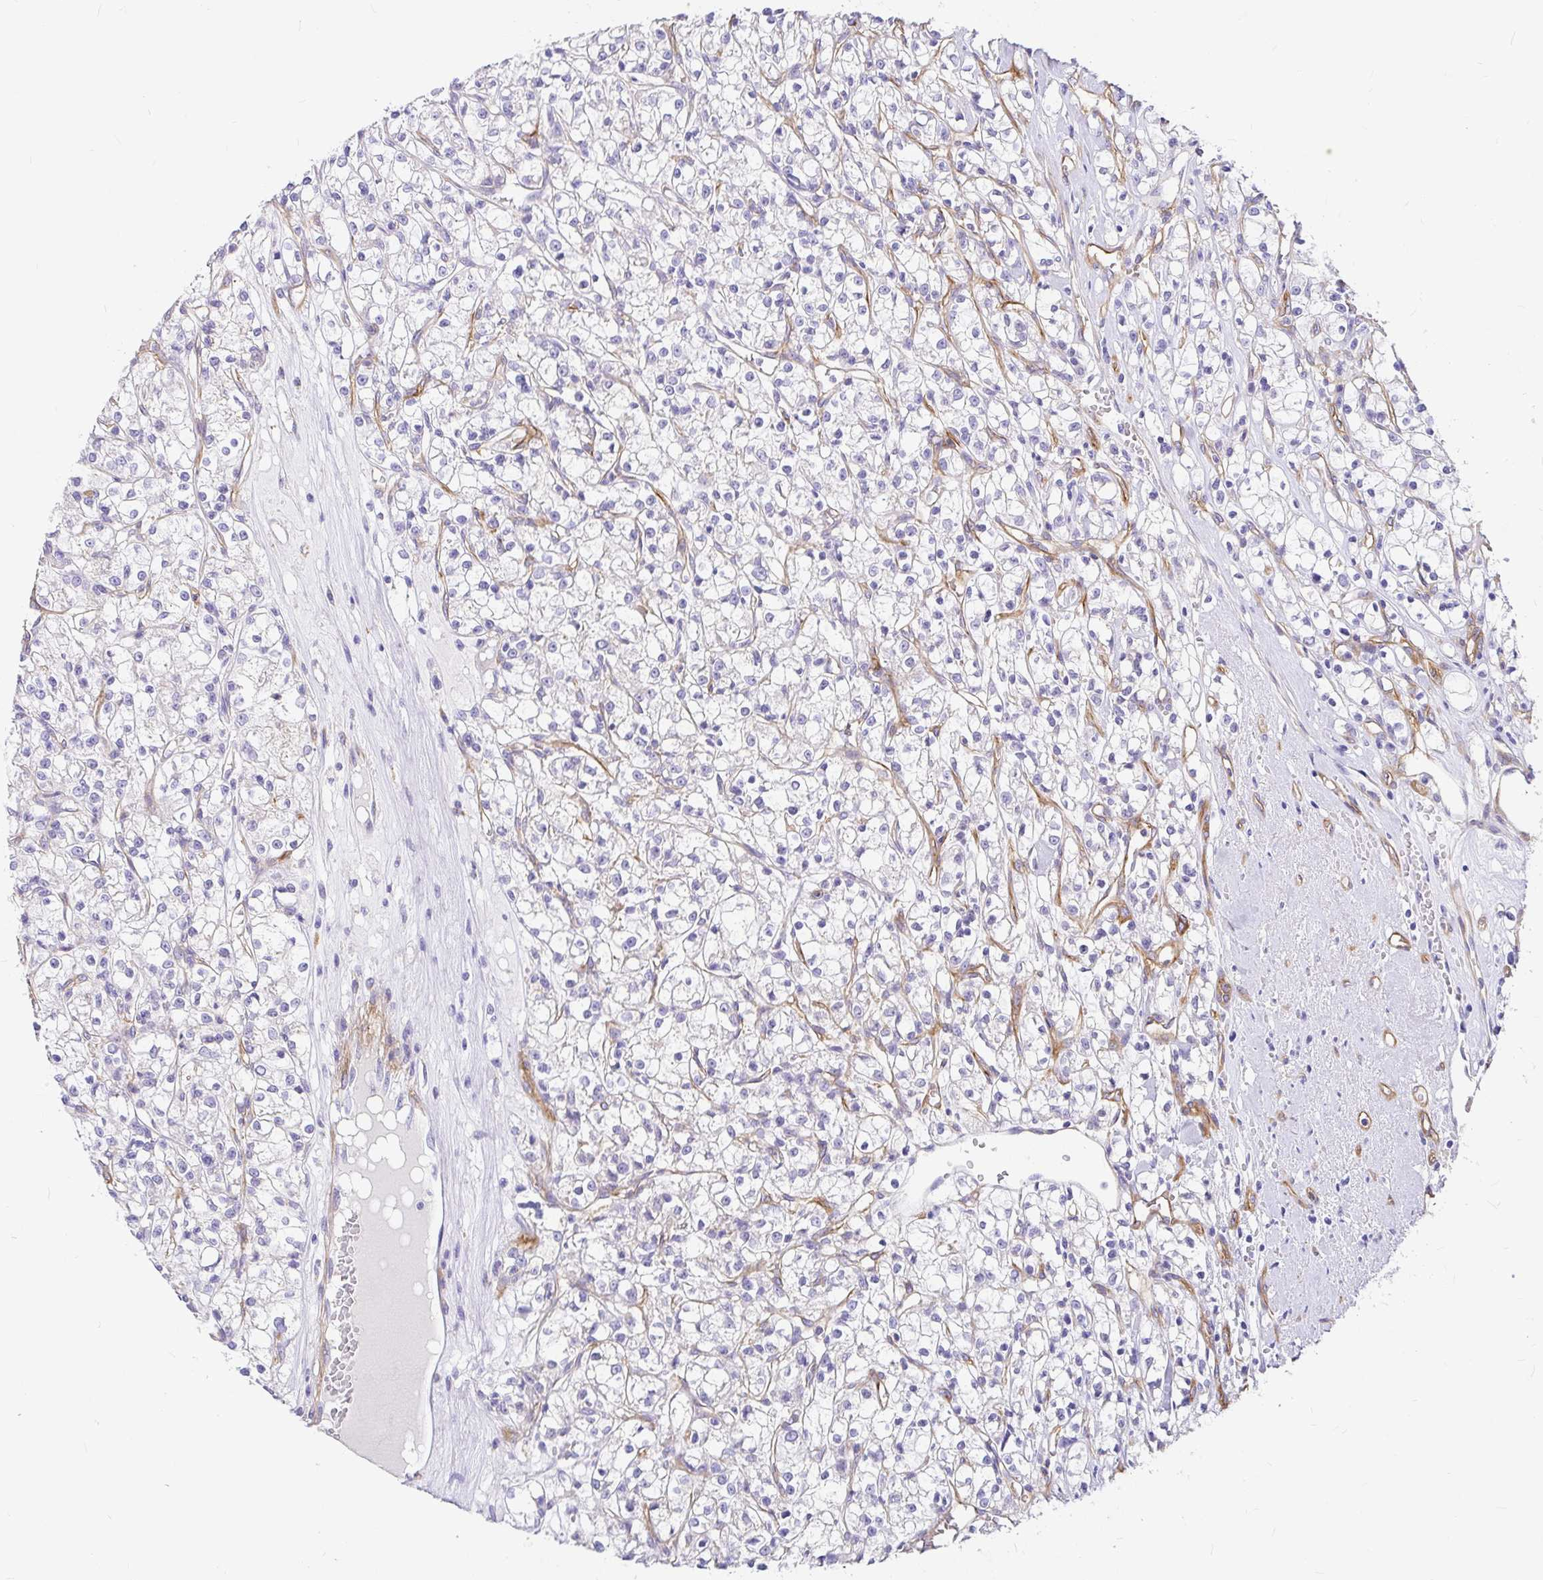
{"staining": {"intensity": "negative", "quantity": "none", "location": "none"}, "tissue": "renal cancer", "cell_type": "Tumor cells", "image_type": "cancer", "snomed": [{"axis": "morphology", "description": "Adenocarcinoma, NOS"}, {"axis": "topography", "description": "Kidney"}], "caption": "Protein analysis of adenocarcinoma (renal) shows no significant positivity in tumor cells. (Immunohistochemistry (ihc), brightfield microscopy, high magnification).", "gene": "MYO1B", "patient": {"sex": "female", "age": 59}}